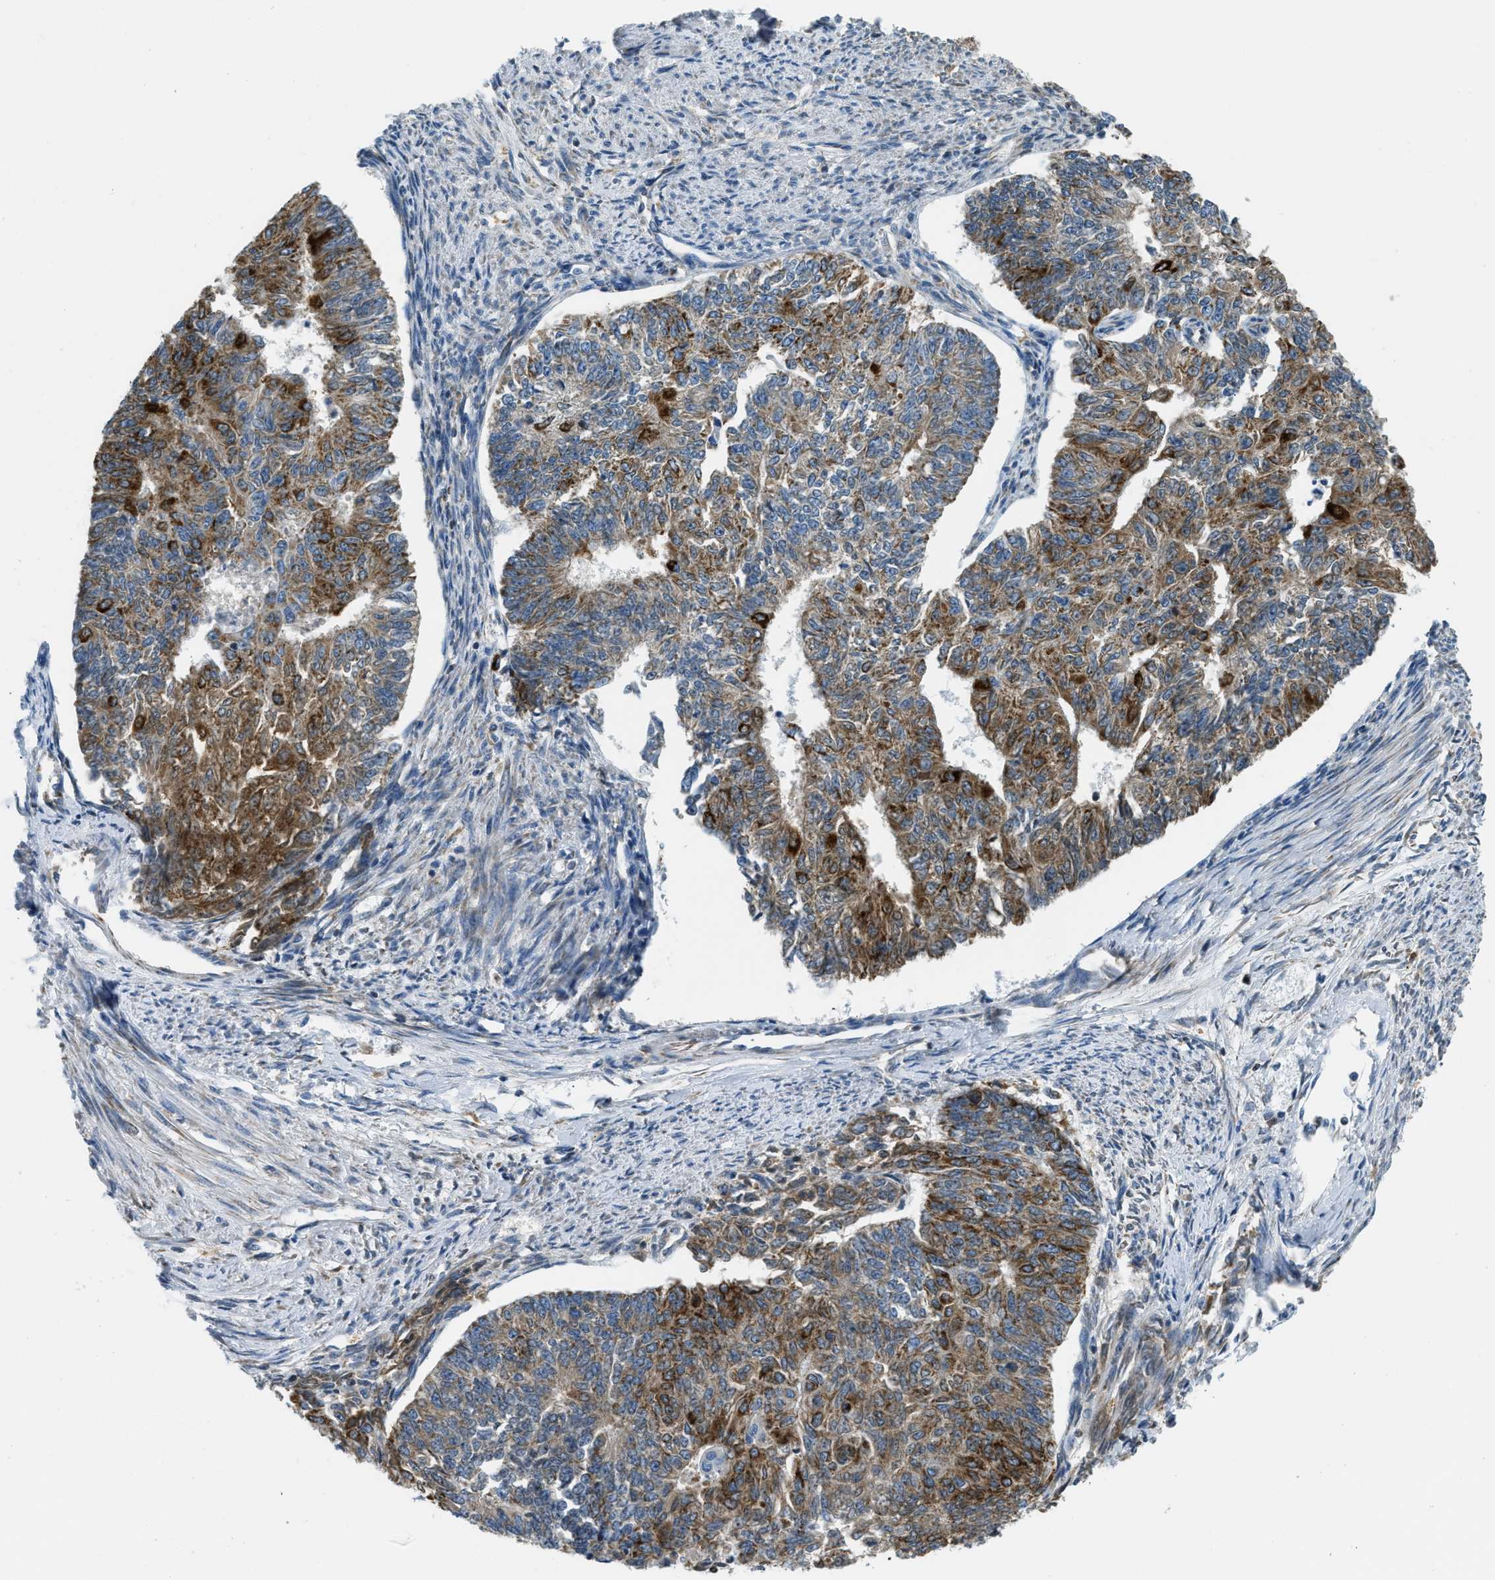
{"staining": {"intensity": "moderate", "quantity": ">75%", "location": "cytoplasmic/membranous"}, "tissue": "endometrial cancer", "cell_type": "Tumor cells", "image_type": "cancer", "snomed": [{"axis": "morphology", "description": "Adenocarcinoma, NOS"}, {"axis": "topography", "description": "Endometrium"}], "caption": "Moderate cytoplasmic/membranous protein expression is identified in approximately >75% of tumor cells in endometrial cancer (adenocarcinoma). Nuclei are stained in blue.", "gene": "ACADVL", "patient": {"sex": "female", "age": 32}}